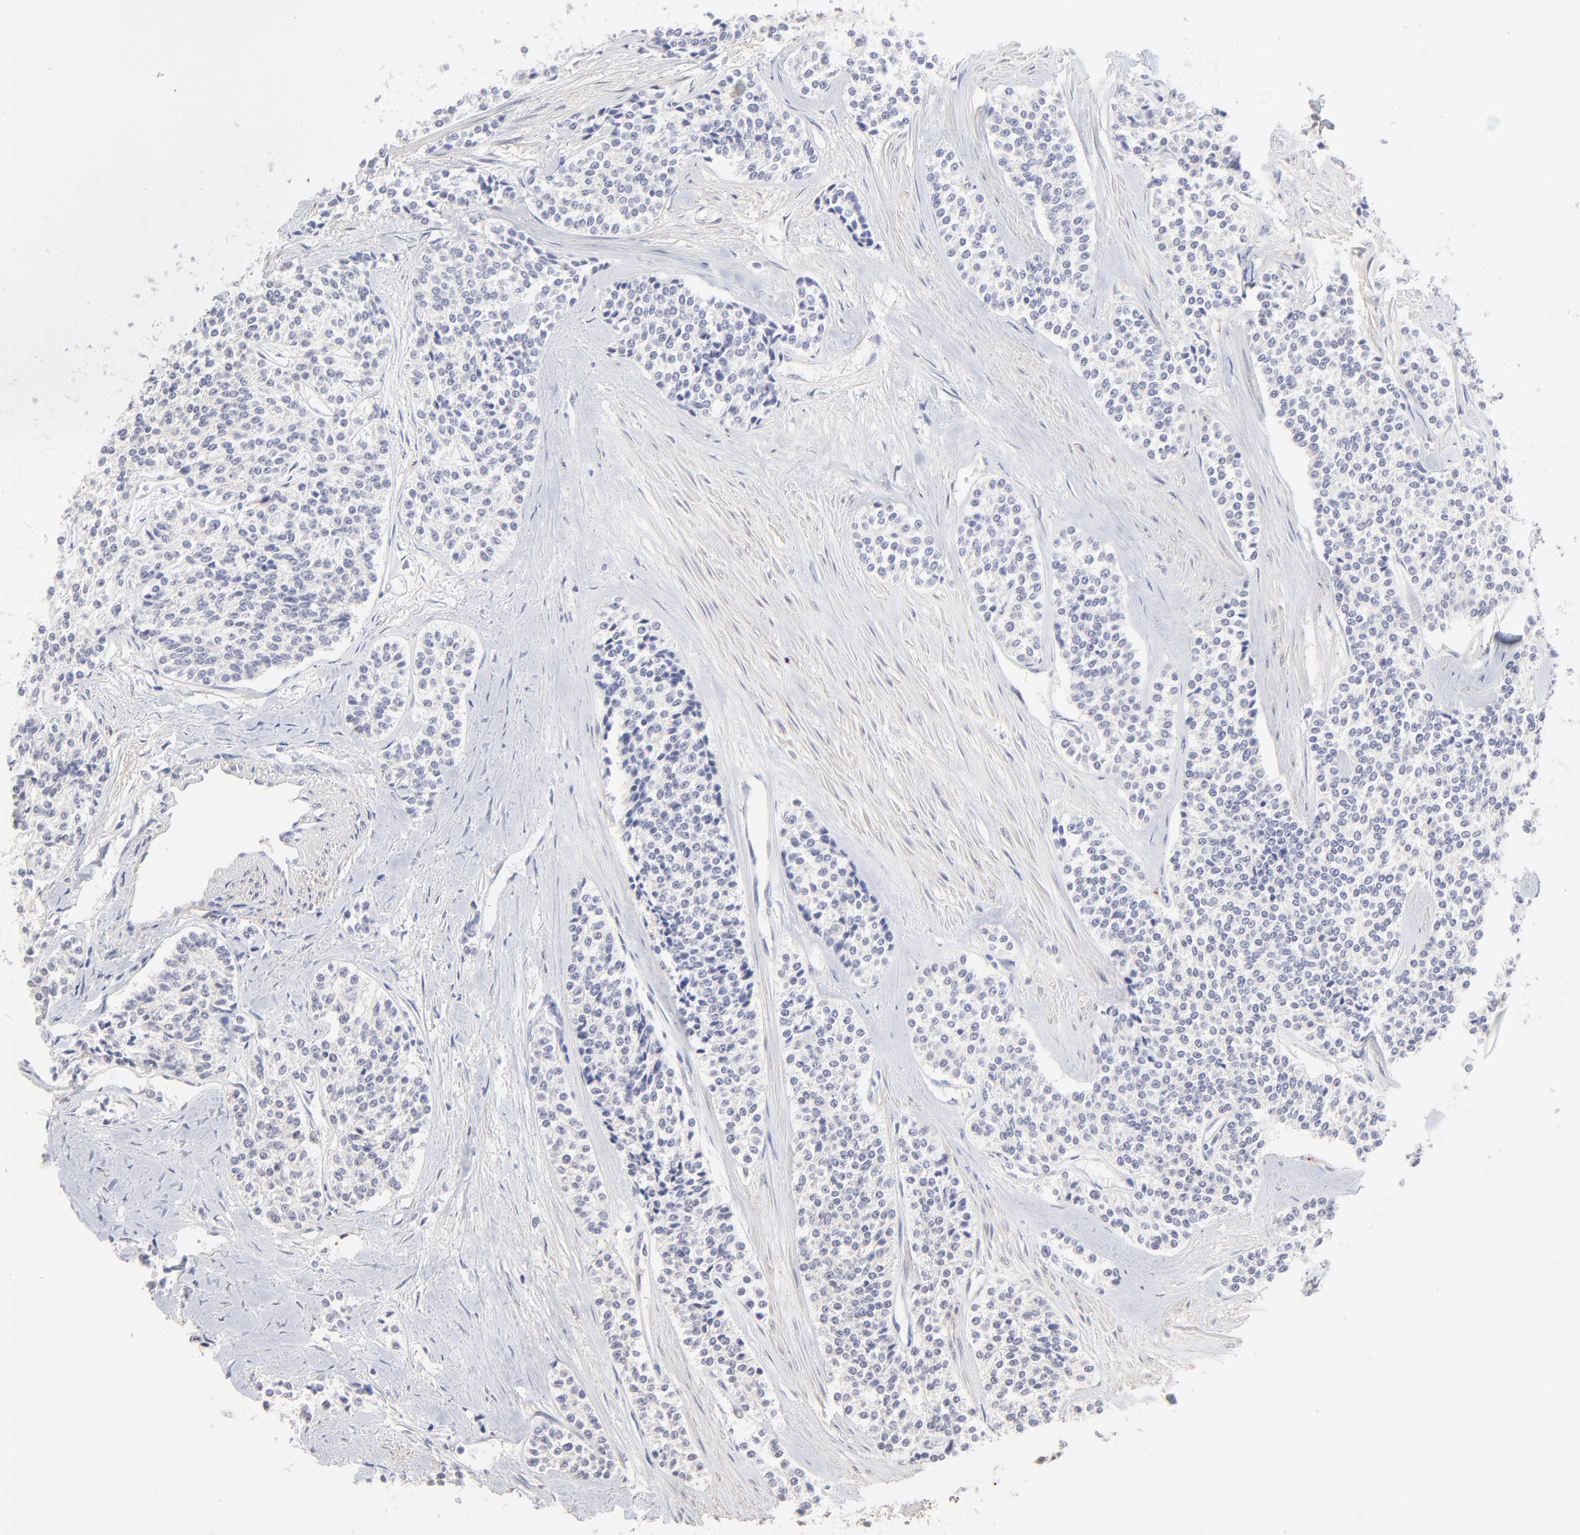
{"staining": {"intensity": "negative", "quantity": "none", "location": "none"}, "tissue": "carcinoid", "cell_type": "Tumor cells", "image_type": "cancer", "snomed": [{"axis": "morphology", "description": "Carcinoid, malignant, NOS"}, {"axis": "topography", "description": "Stomach"}], "caption": "High power microscopy image of an IHC histopathology image of malignant carcinoid, revealing no significant staining in tumor cells. (DAB immunohistochemistry, high magnification).", "gene": "PDE4B", "patient": {"sex": "female", "age": 76}}